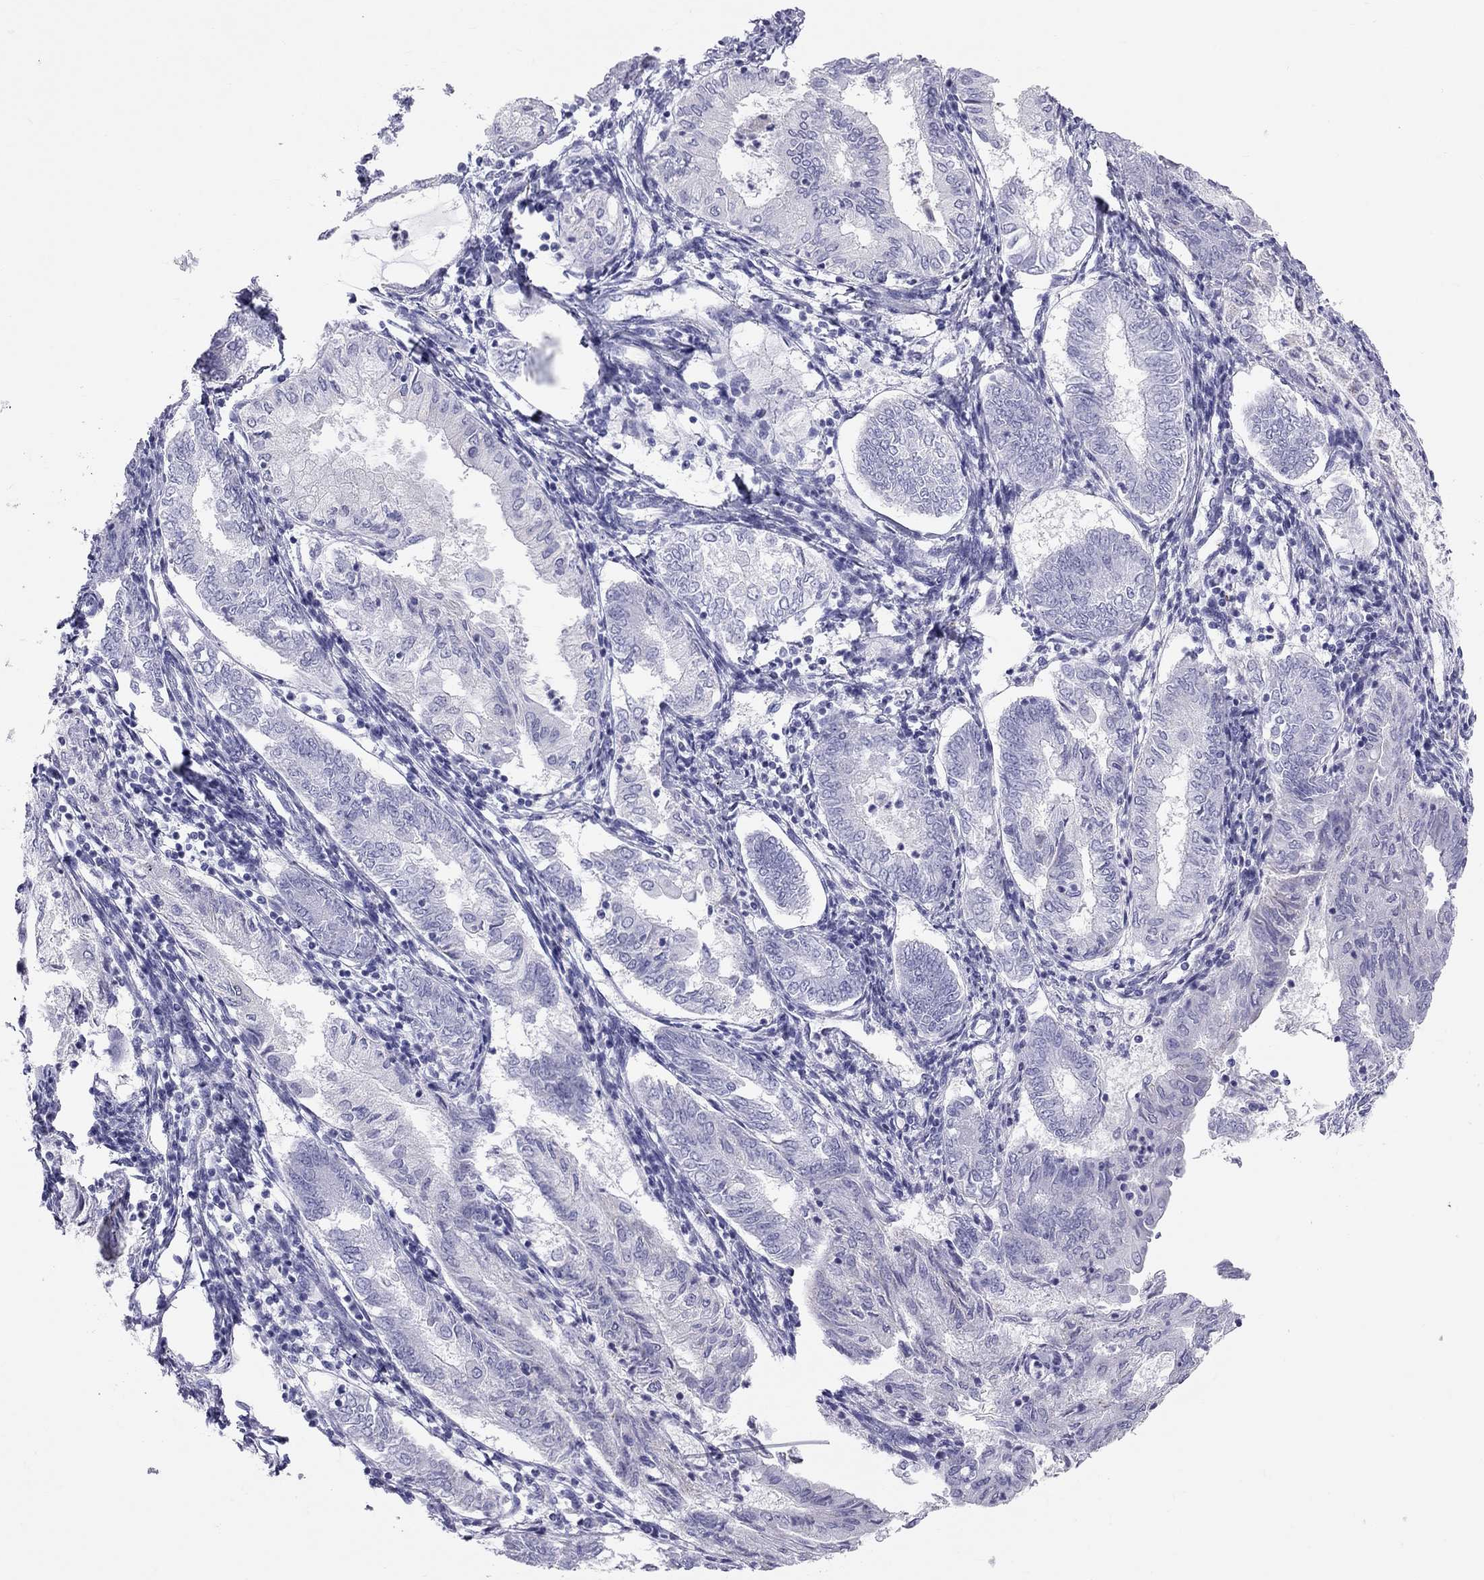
{"staining": {"intensity": "negative", "quantity": "none", "location": "none"}, "tissue": "endometrial cancer", "cell_type": "Tumor cells", "image_type": "cancer", "snomed": [{"axis": "morphology", "description": "Adenocarcinoma, NOS"}, {"axis": "topography", "description": "Endometrium"}], "caption": "Endometrial cancer (adenocarcinoma) stained for a protein using IHC reveals no expression tumor cells.", "gene": "TRPM3", "patient": {"sex": "female", "age": 68}}